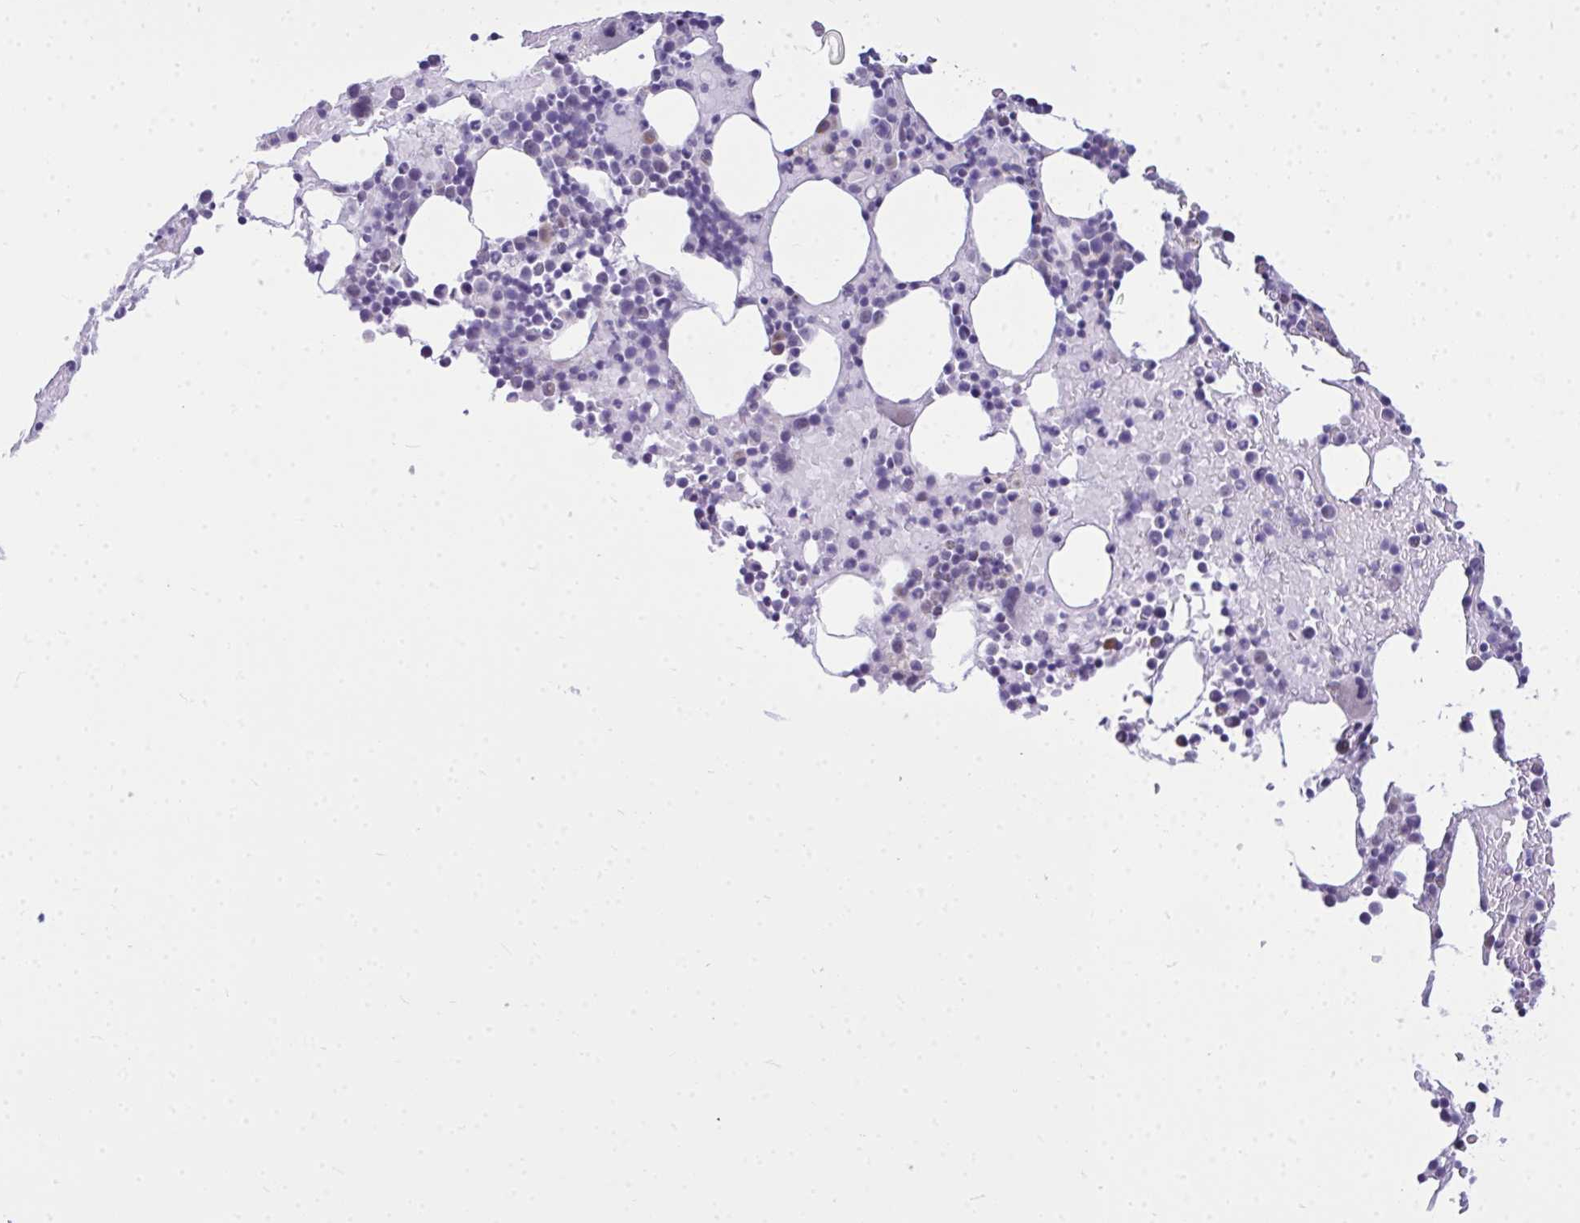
{"staining": {"intensity": "negative", "quantity": "none", "location": "none"}, "tissue": "bone marrow", "cell_type": "Hematopoietic cells", "image_type": "normal", "snomed": [{"axis": "morphology", "description": "Normal tissue, NOS"}, {"axis": "topography", "description": "Bone marrow"}], "caption": "This is an IHC image of normal bone marrow. There is no expression in hematopoietic cells.", "gene": "ZSCAN25", "patient": {"sex": "female", "age": 62}}